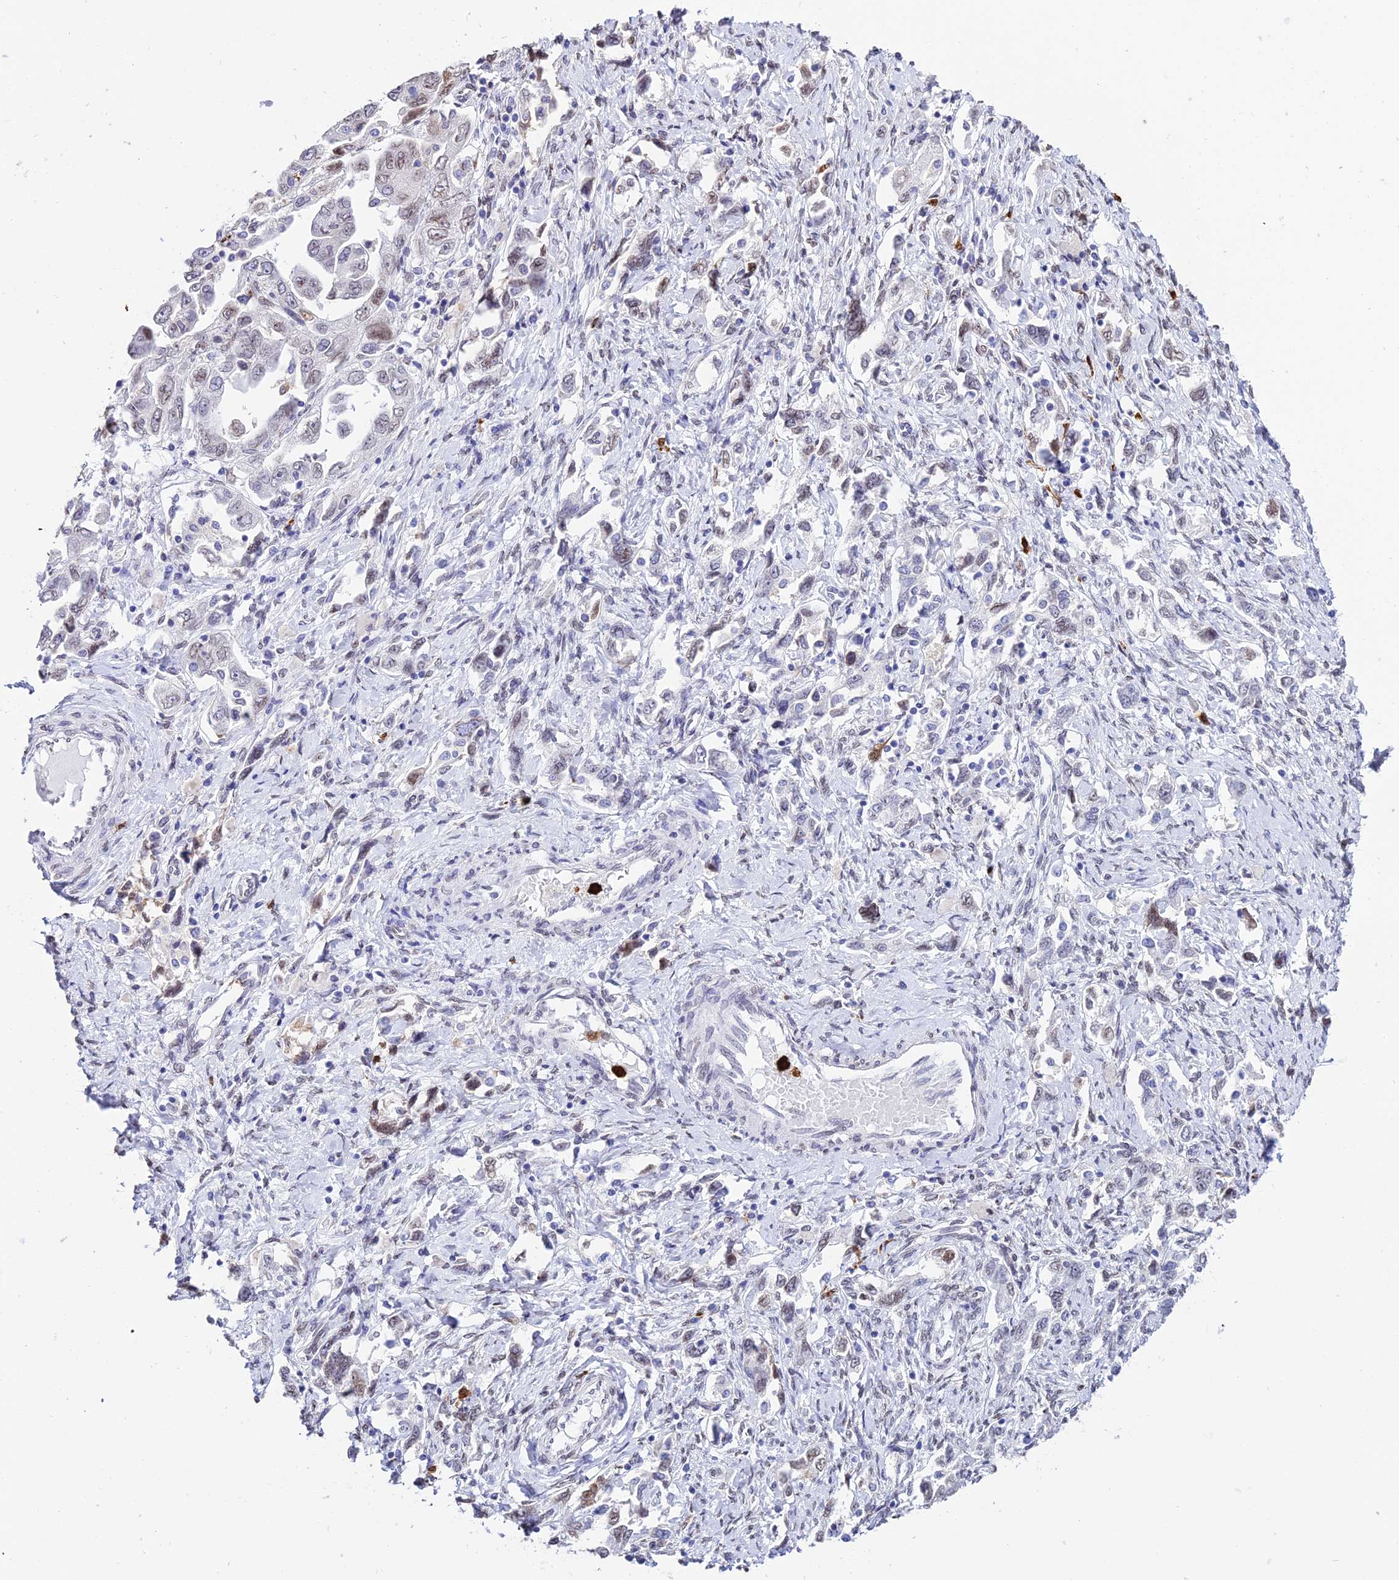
{"staining": {"intensity": "moderate", "quantity": "<25%", "location": "nuclear"}, "tissue": "ovarian cancer", "cell_type": "Tumor cells", "image_type": "cancer", "snomed": [{"axis": "morphology", "description": "Carcinoma, NOS"}, {"axis": "morphology", "description": "Cystadenocarcinoma, serous, NOS"}, {"axis": "topography", "description": "Ovary"}], "caption": "Approximately <25% of tumor cells in ovarian cancer demonstrate moderate nuclear protein positivity as visualized by brown immunohistochemical staining.", "gene": "MCM10", "patient": {"sex": "female", "age": 69}}